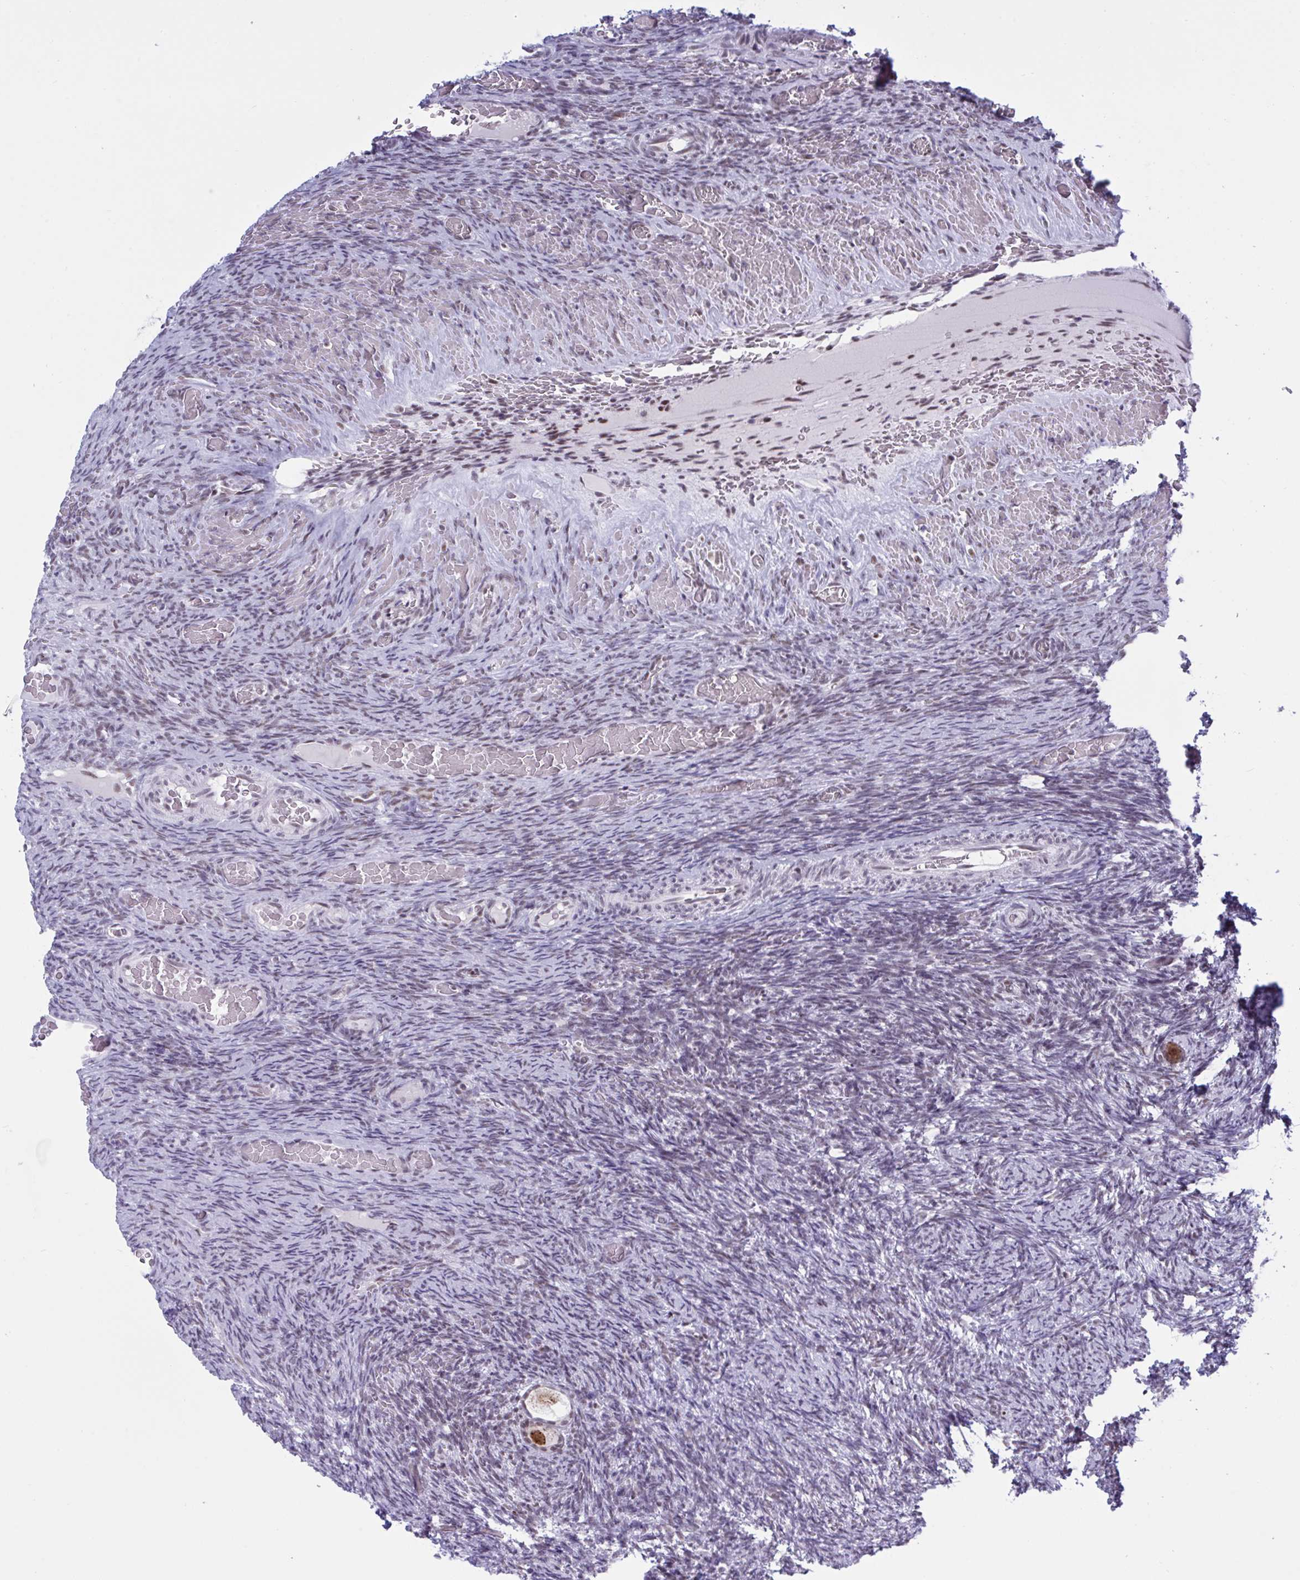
{"staining": {"intensity": "moderate", "quantity": ">75%", "location": "nuclear"}, "tissue": "ovary", "cell_type": "Follicle cells", "image_type": "normal", "snomed": [{"axis": "morphology", "description": "Normal tissue, NOS"}, {"axis": "topography", "description": "Ovary"}], "caption": "Human ovary stained with a brown dye shows moderate nuclear positive staining in about >75% of follicle cells.", "gene": "PPP1R10", "patient": {"sex": "female", "age": 34}}